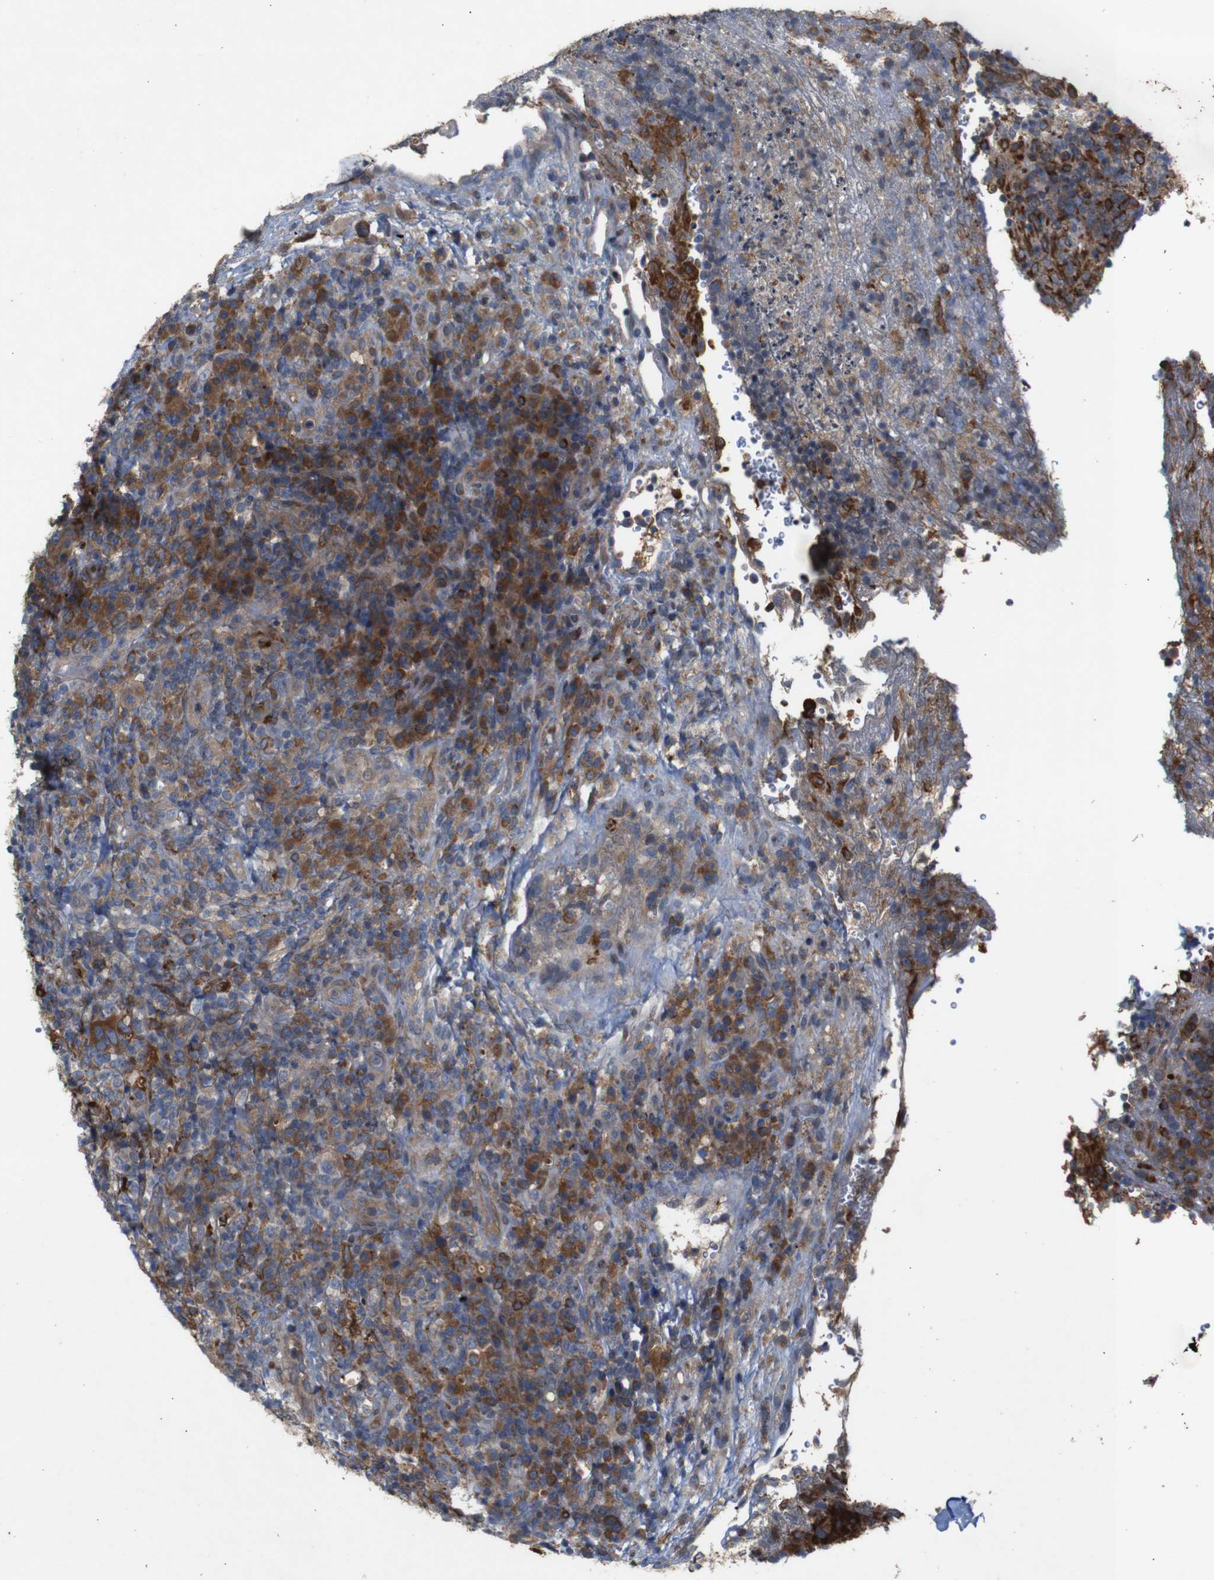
{"staining": {"intensity": "moderate", "quantity": "25%-75%", "location": "cytoplasmic/membranous"}, "tissue": "lymphoma", "cell_type": "Tumor cells", "image_type": "cancer", "snomed": [{"axis": "morphology", "description": "Malignant lymphoma, non-Hodgkin's type, High grade"}, {"axis": "topography", "description": "Lymph node"}], "caption": "Tumor cells reveal medium levels of moderate cytoplasmic/membranous staining in about 25%-75% of cells in high-grade malignant lymphoma, non-Hodgkin's type.", "gene": "PTPN1", "patient": {"sex": "female", "age": 76}}